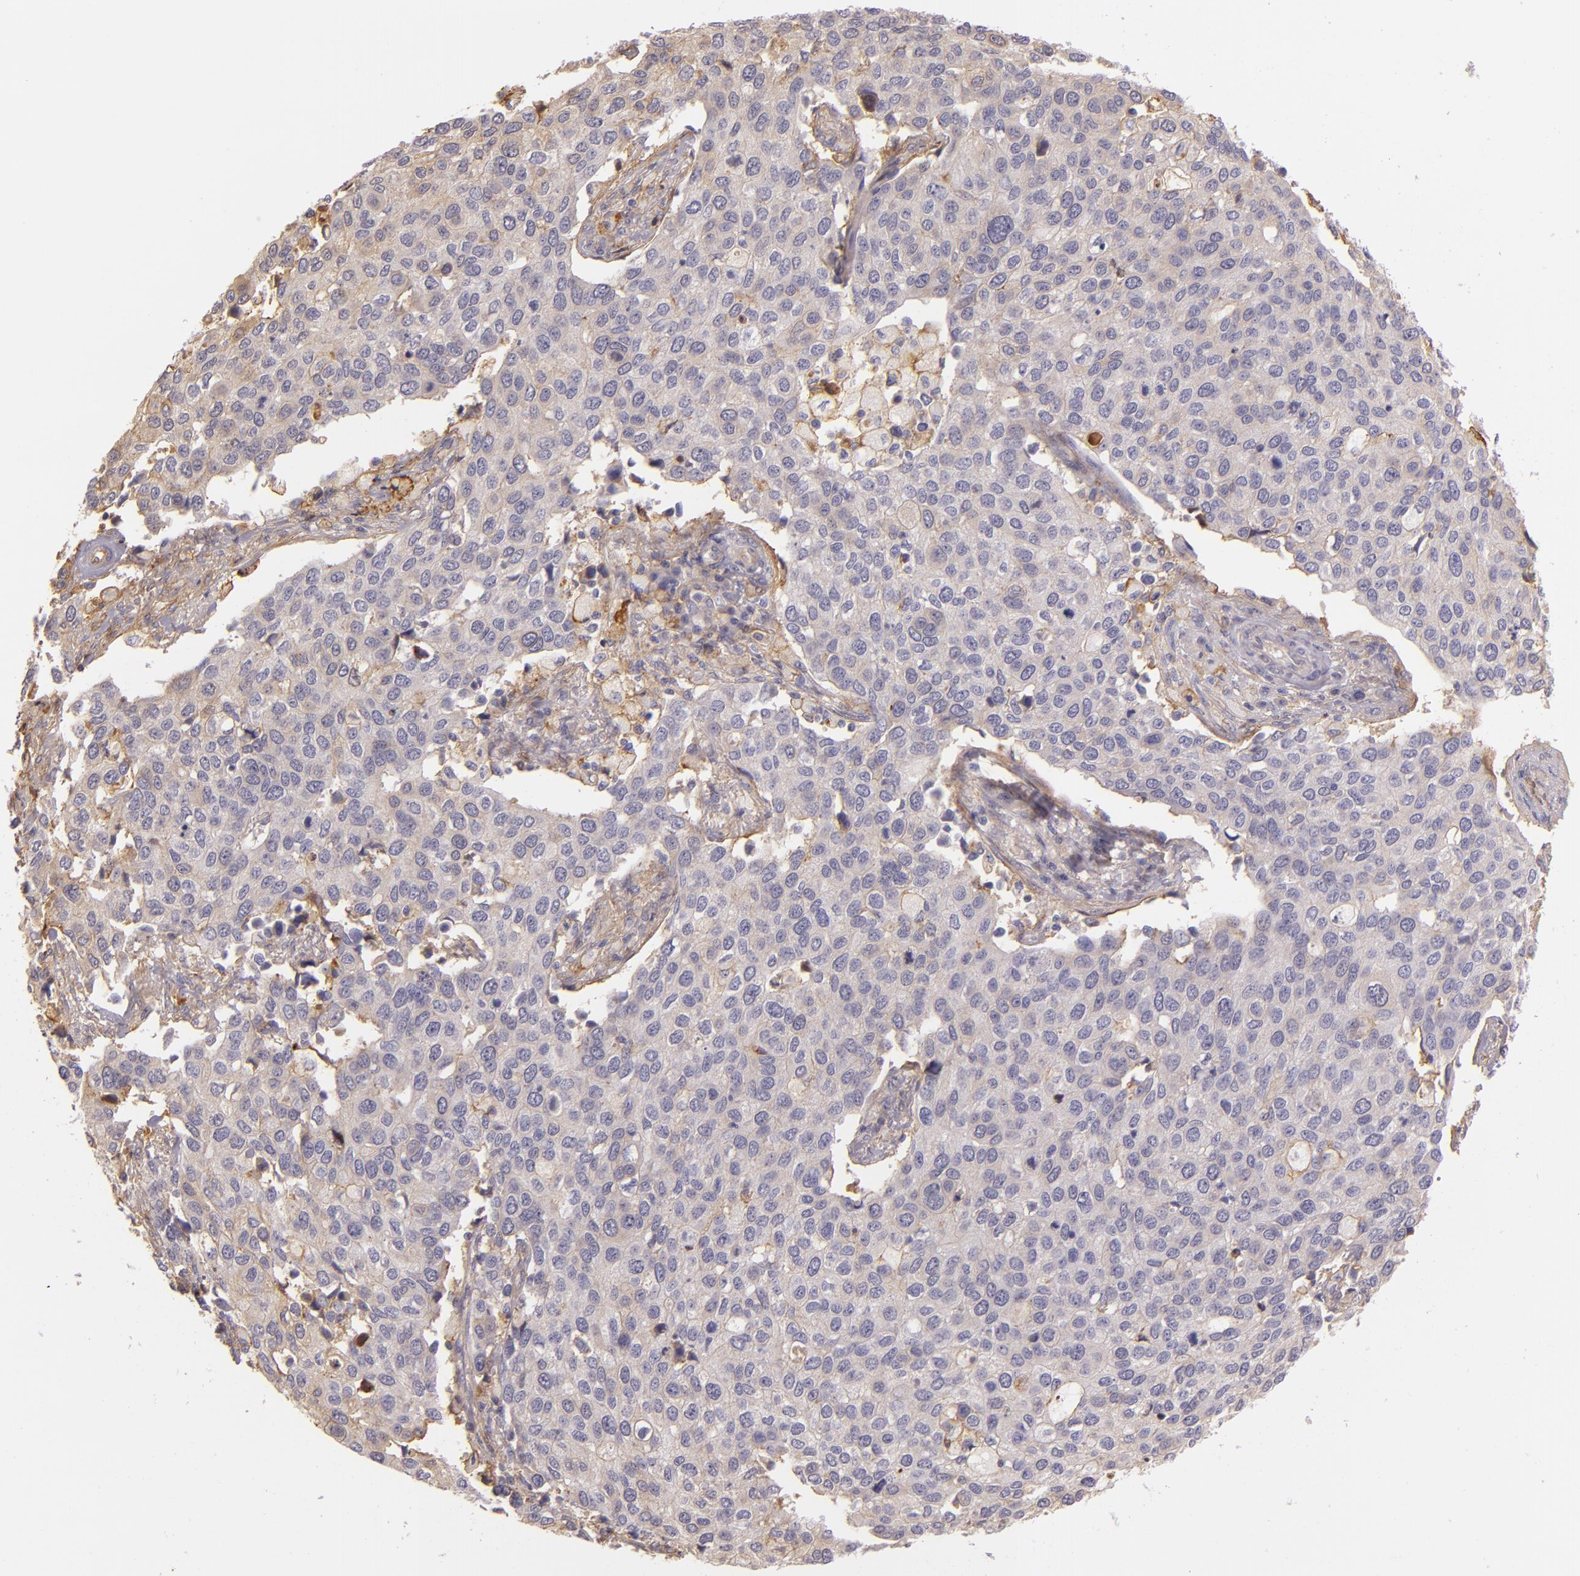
{"staining": {"intensity": "moderate", "quantity": "<25%", "location": "cytoplasmic/membranous"}, "tissue": "cervical cancer", "cell_type": "Tumor cells", "image_type": "cancer", "snomed": [{"axis": "morphology", "description": "Squamous cell carcinoma, NOS"}, {"axis": "topography", "description": "Cervix"}], "caption": "Protein analysis of cervical cancer tissue shows moderate cytoplasmic/membranous expression in approximately <25% of tumor cells. Using DAB (brown) and hematoxylin (blue) stains, captured at high magnification using brightfield microscopy.", "gene": "CTSF", "patient": {"sex": "female", "age": 54}}